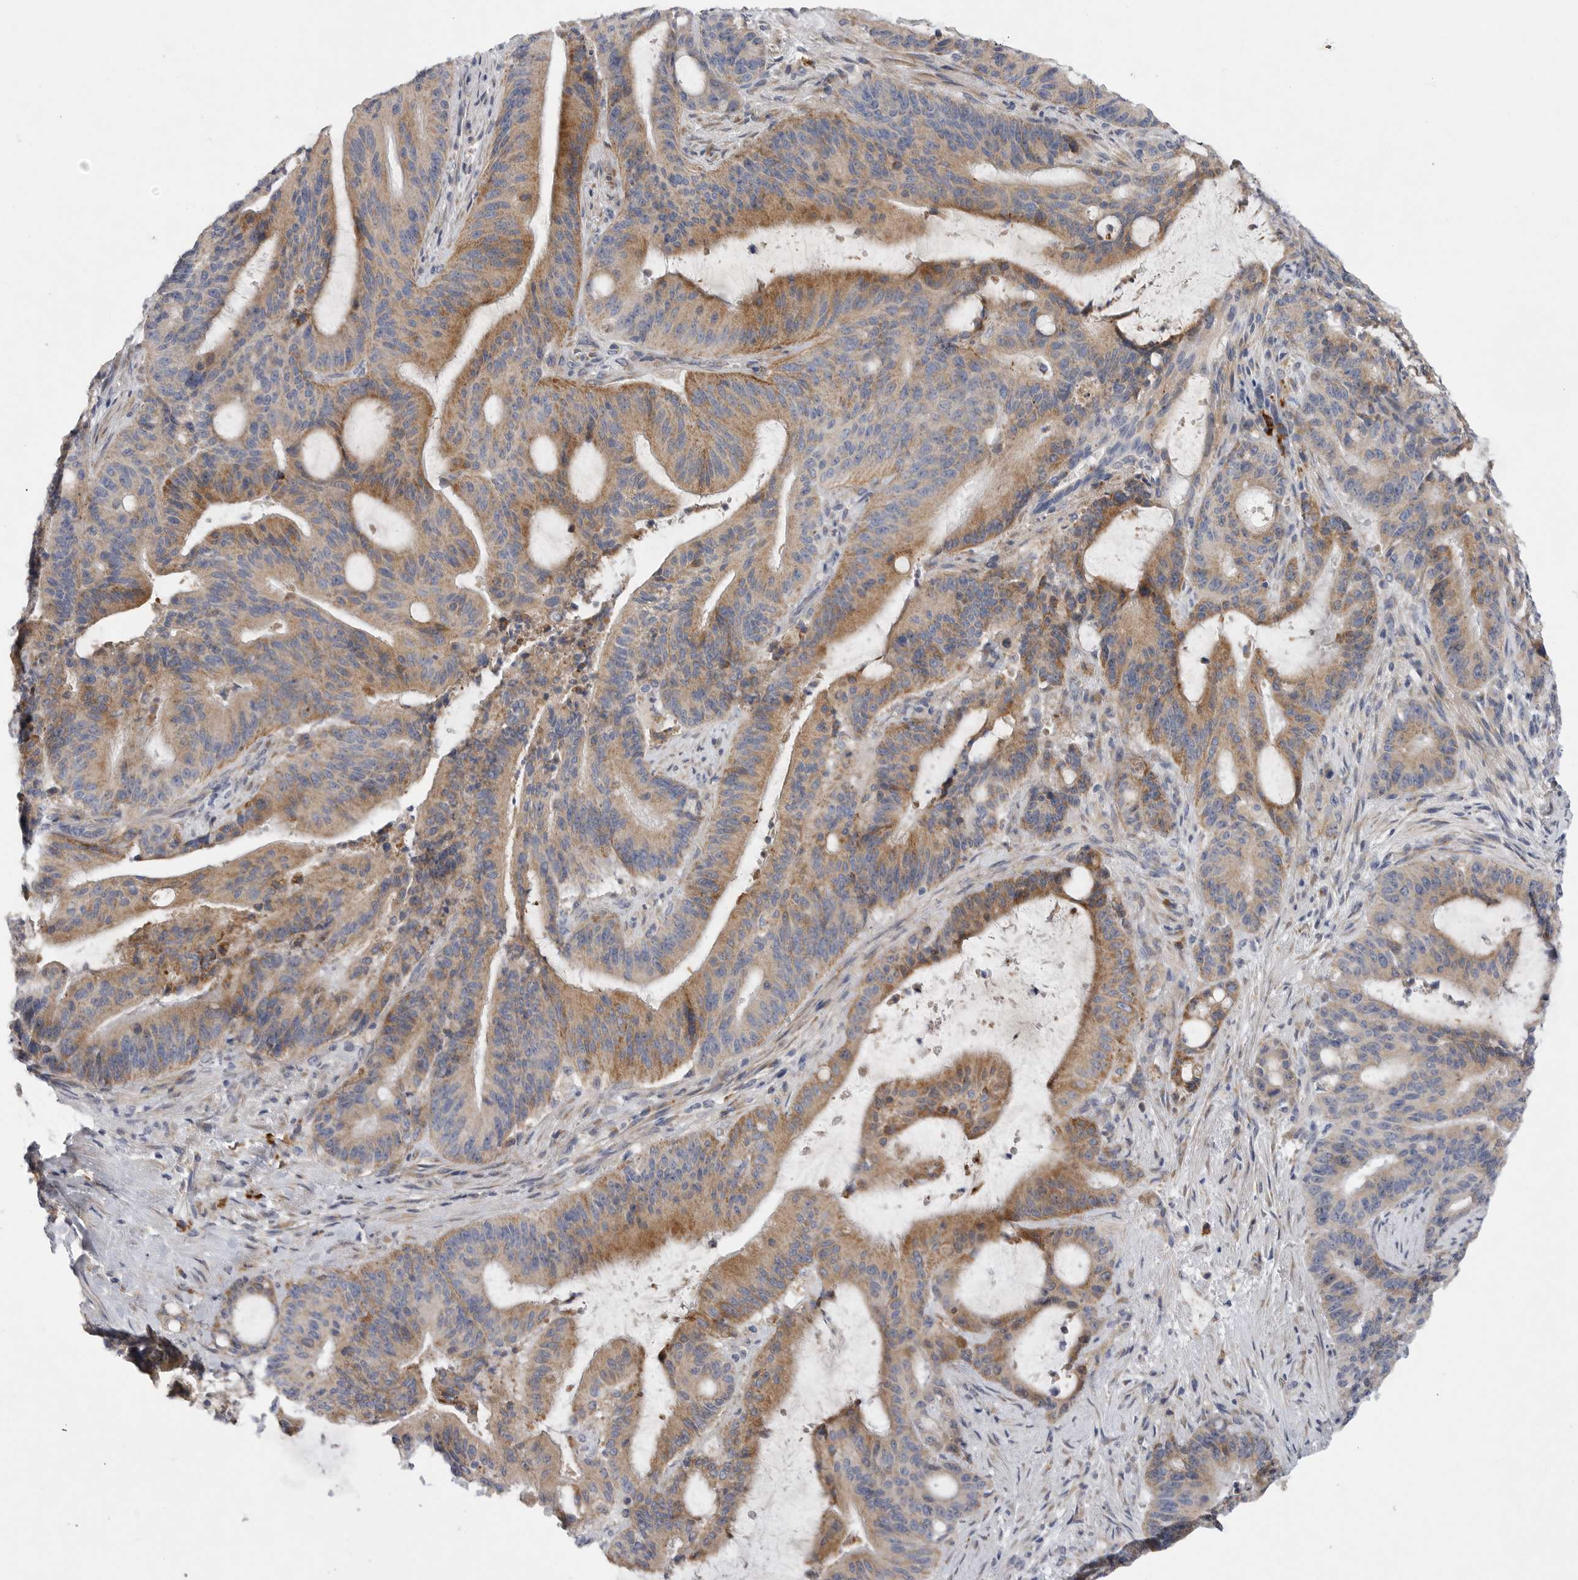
{"staining": {"intensity": "moderate", "quantity": ">75%", "location": "cytoplasmic/membranous"}, "tissue": "liver cancer", "cell_type": "Tumor cells", "image_type": "cancer", "snomed": [{"axis": "morphology", "description": "Normal tissue, NOS"}, {"axis": "morphology", "description": "Cholangiocarcinoma"}, {"axis": "topography", "description": "Liver"}, {"axis": "topography", "description": "Peripheral nerve tissue"}], "caption": "Human cholangiocarcinoma (liver) stained with a protein marker exhibits moderate staining in tumor cells.", "gene": "EDEM3", "patient": {"sex": "female", "age": 73}}